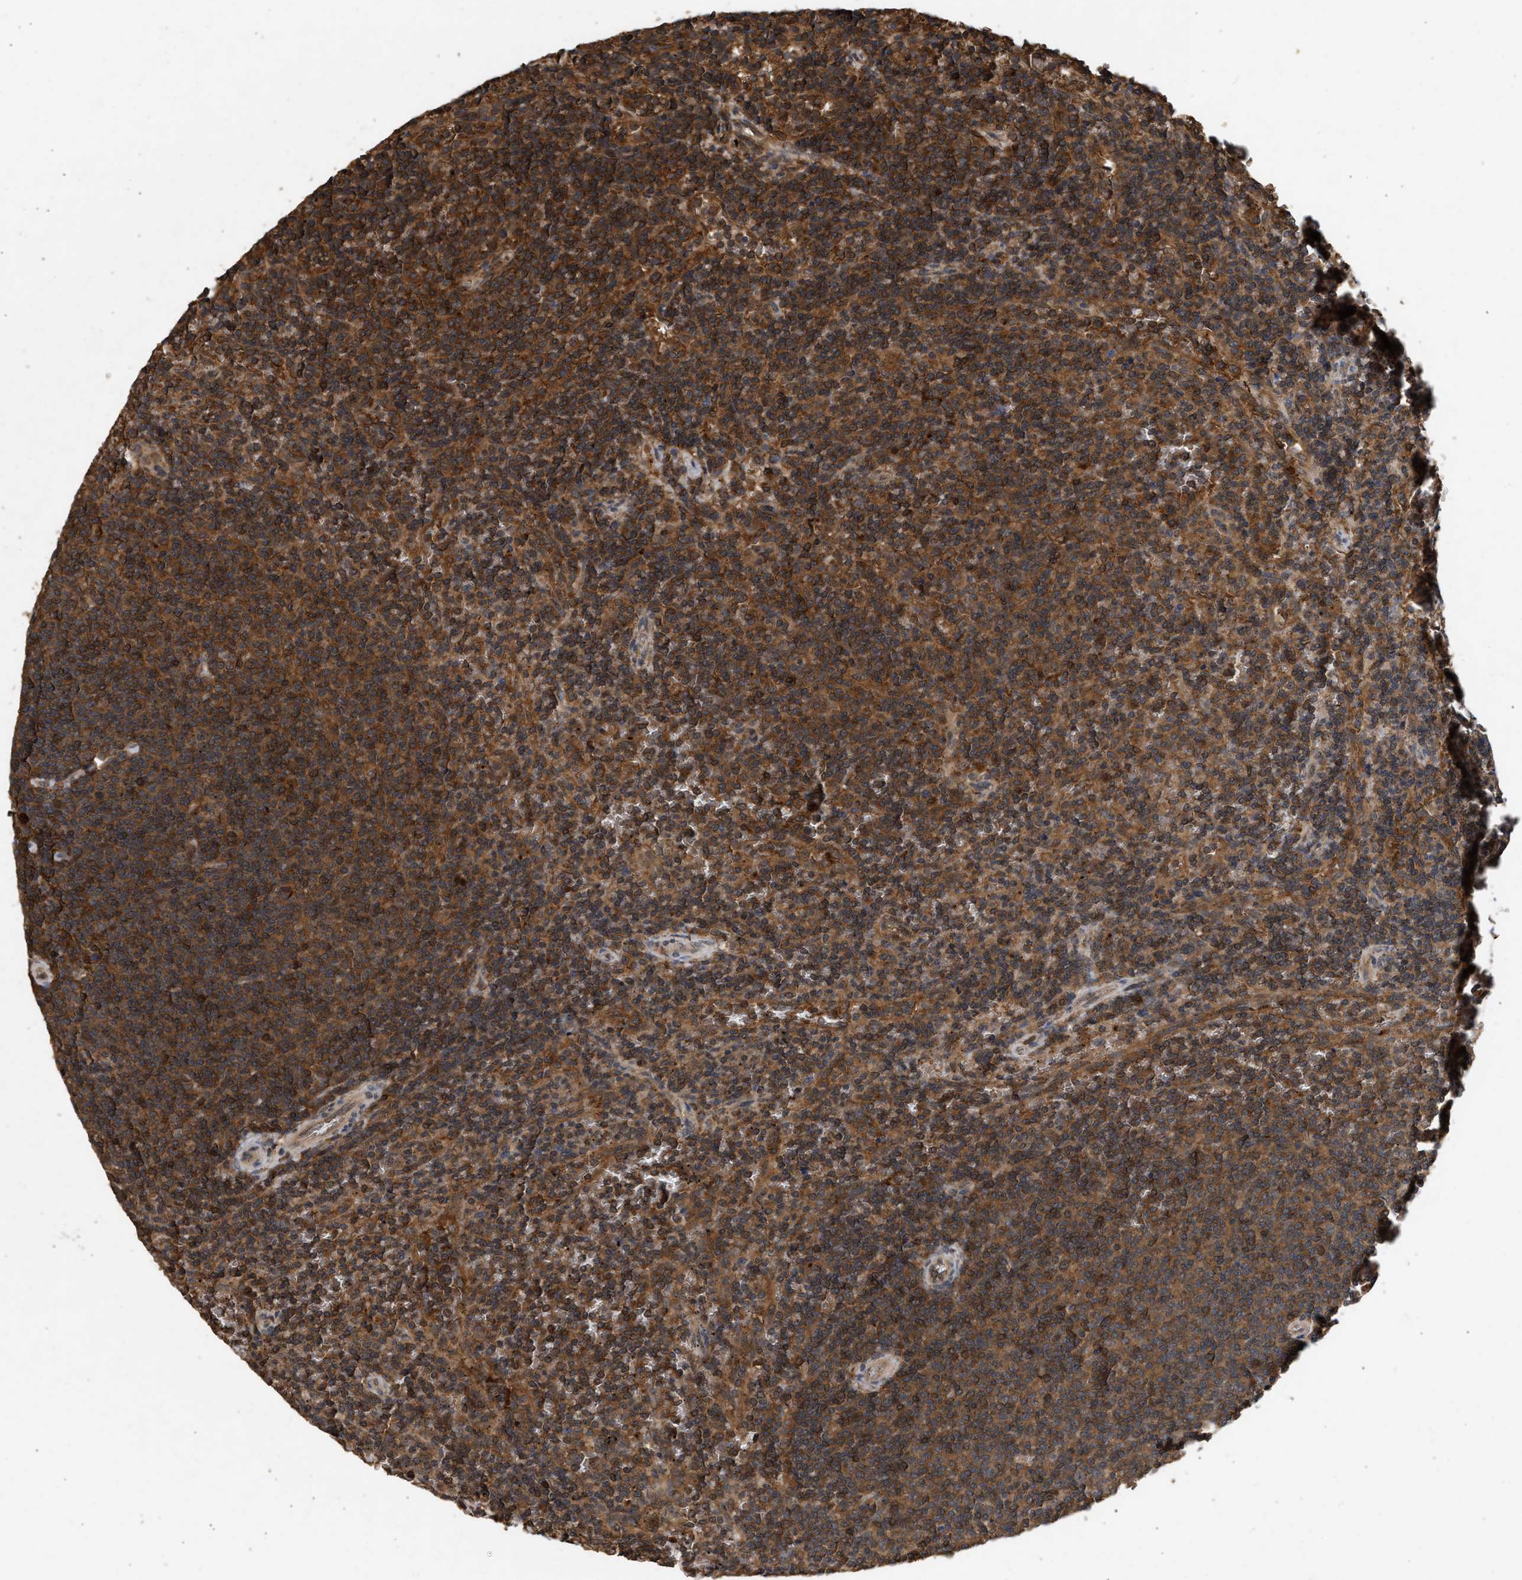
{"staining": {"intensity": "strong", "quantity": ">75%", "location": "cytoplasmic/membranous,nuclear"}, "tissue": "lymphoma", "cell_type": "Tumor cells", "image_type": "cancer", "snomed": [{"axis": "morphology", "description": "Malignant lymphoma, non-Hodgkin's type, Low grade"}, {"axis": "topography", "description": "Spleen"}], "caption": "Protein expression analysis of human low-grade malignant lymphoma, non-Hodgkin's type reveals strong cytoplasmic/membranous and nuclear expression in about >75% of tumor cells.", "gene": "FITM1", "patient": {"sex": "female", "age": 50}}